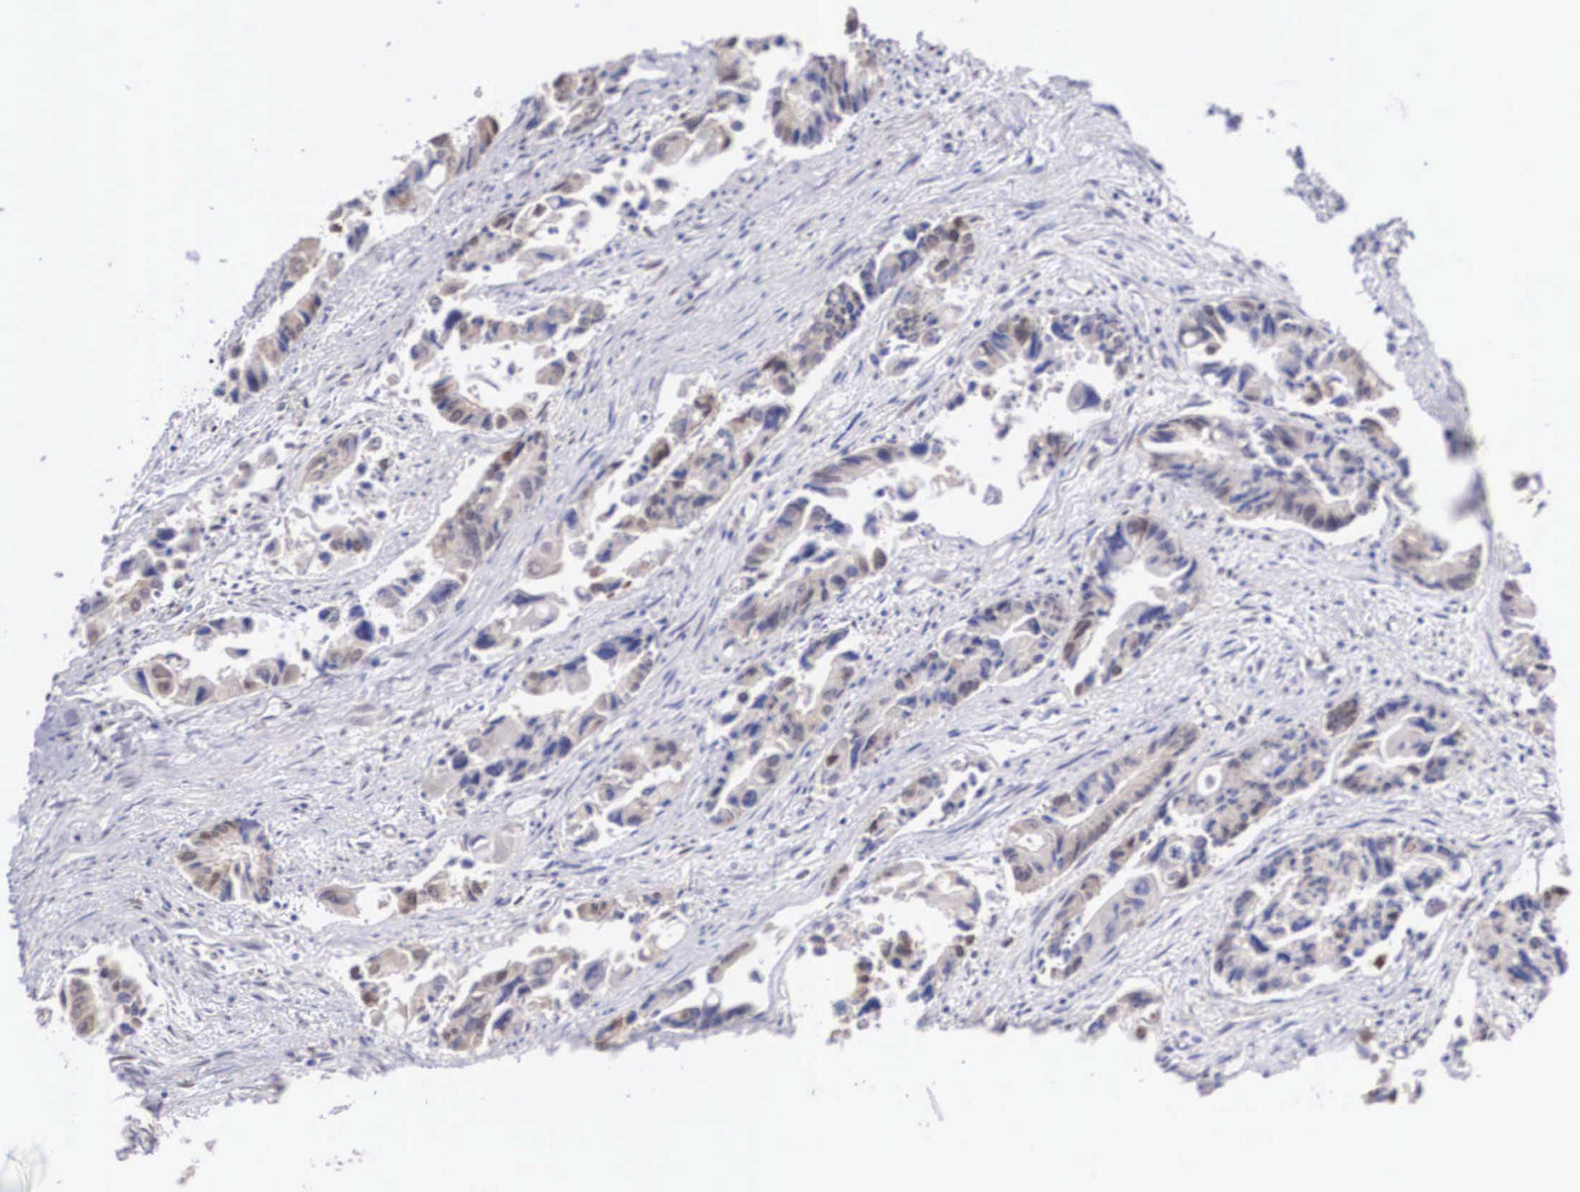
{"staining": {"intensity": "moderate", "quantity": "25%-75%", "location": "nuclear"}, "tissue": "colorectal cancer", "cell_type": "Tumor cells", "image_type": "cancer", "snomed": [{"axis": "morphology", "description": "Adenocarcinoma, NOS"}, {"axis": "topography", "description": "Rectum"}], "caption": "DAB (3,3'-diaminobenzidine) immunohistochemical staining of adenocarcinoma (colorectal) demonstrates moderate nuclear protein expression in about 25%-75% of tumor cells.", "gene": "HMGN5", "patient": {"sex": "male", "age": 76}}